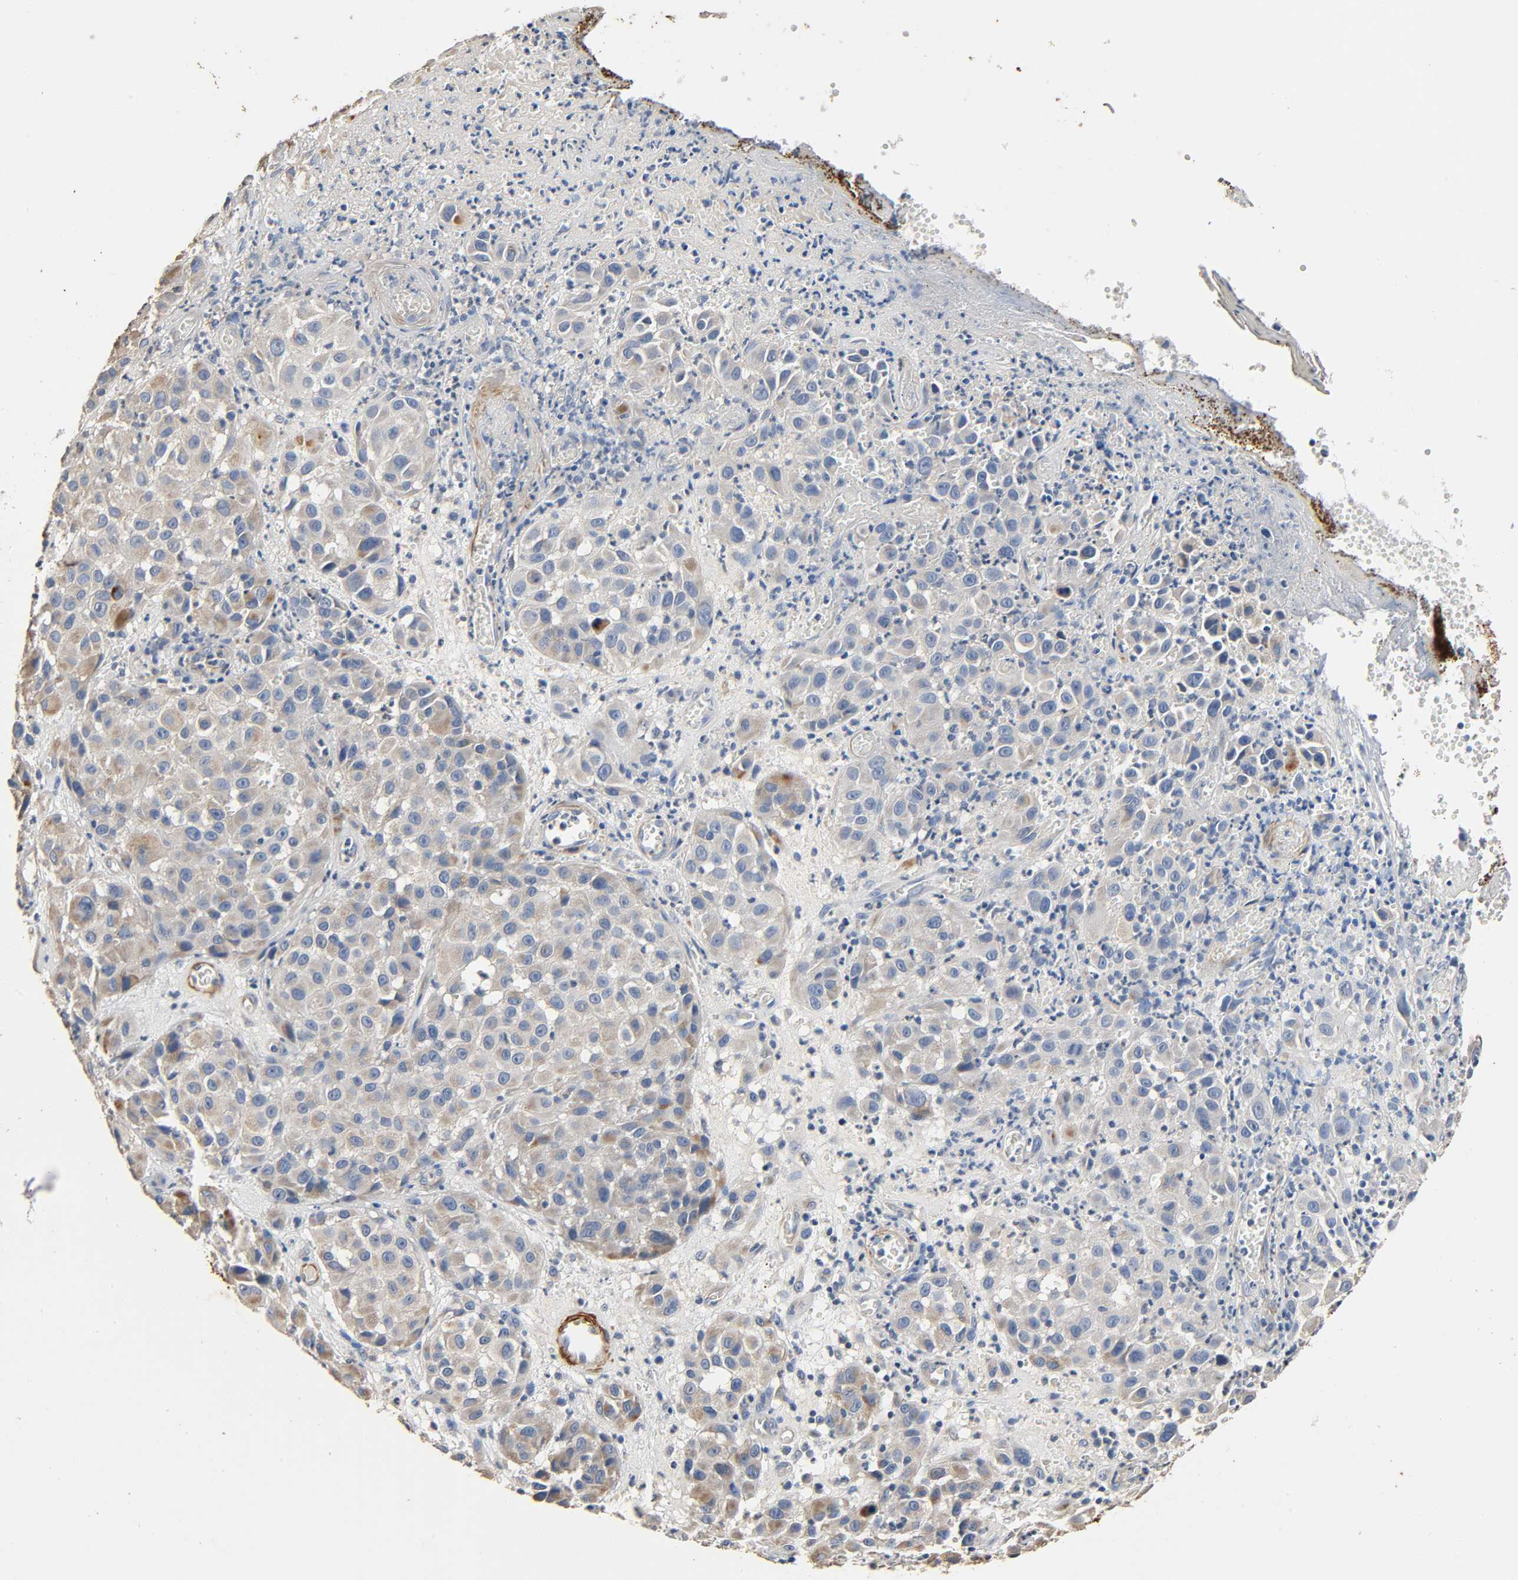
{"staining": {"intensity": "weak", "quantity": ">75%", "location": "cytoplasmic/membranous"}, "tissue": "melanoma", "cell_type": "Tumor cells", "image_type": "cancer", "snomed": [{"axis": "morphology", "description": "Malignant melanoma, NOS"}, {"axis": "topography", "description": "Skin"}], "caption": "A micrograph showing weak cytoplasmic/membranous staining in about >75% of tumor cells in malignant melanoma, as visualized by brown immunohistochemical staining.", "gene": "GSTA3", "patient": {"sex": "female", "age": 21}}